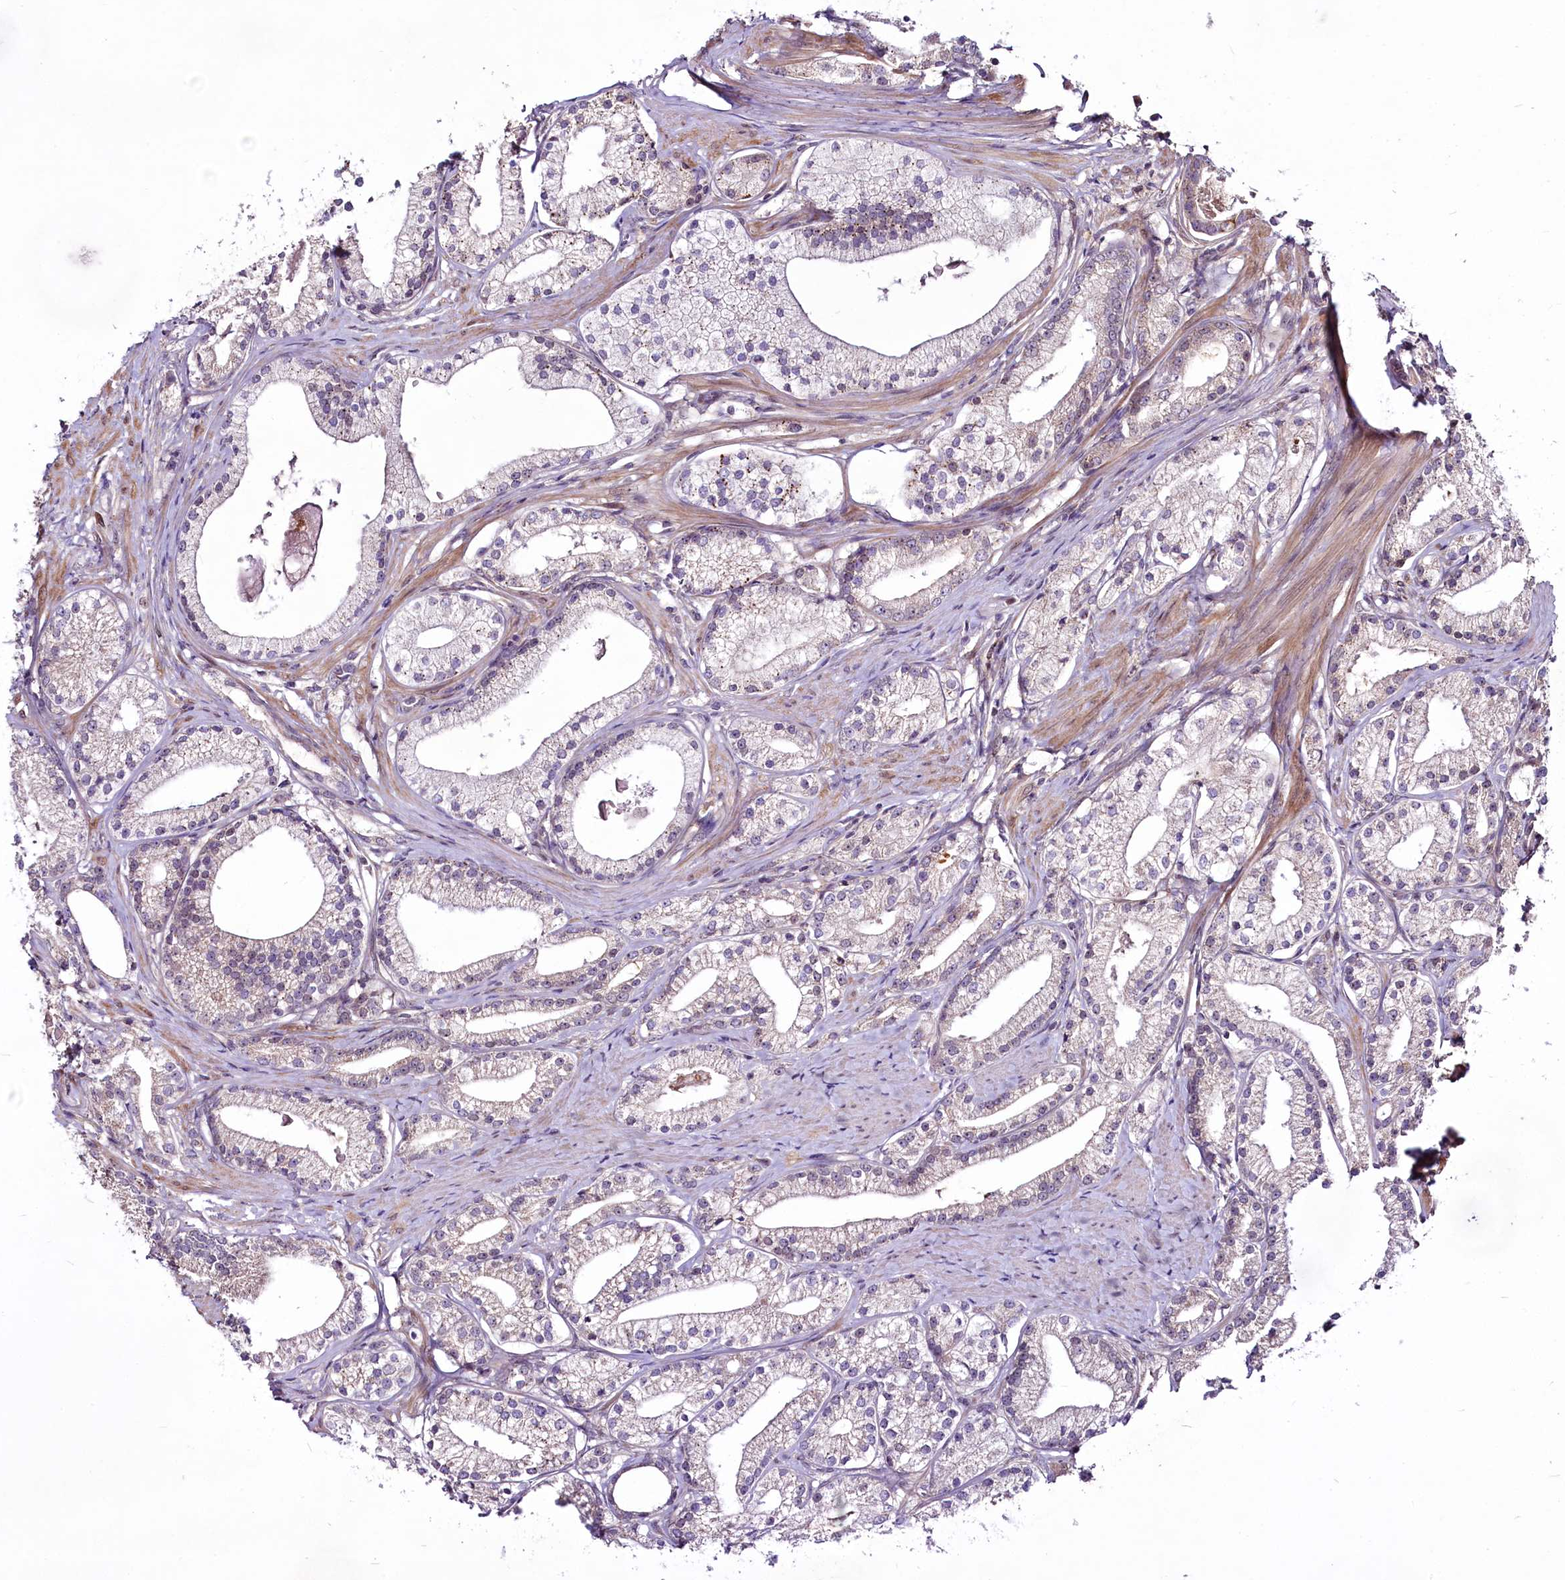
{"staining": {"intensity": "weak", "quantity": "25%-75%", "location": "nuclear"}, "tissue": "prostate cancer", "cell_type": "Tumor cells", "image_type": "cancer", "snomed": [{"axis": "morphology", "description": "Adenocarcinoma, Low grade"}, {"axis": "topography", "description": "Prostate"}], "caption": "Immunohistochemical staining of human adenocarcinoma (low-grade) (prostate) shows low levels of weak nuclear protein expression in about 25%-75% of tumor cells.", "gene": "RSBN1", "patient": {"sex": "male", "age": 57}}